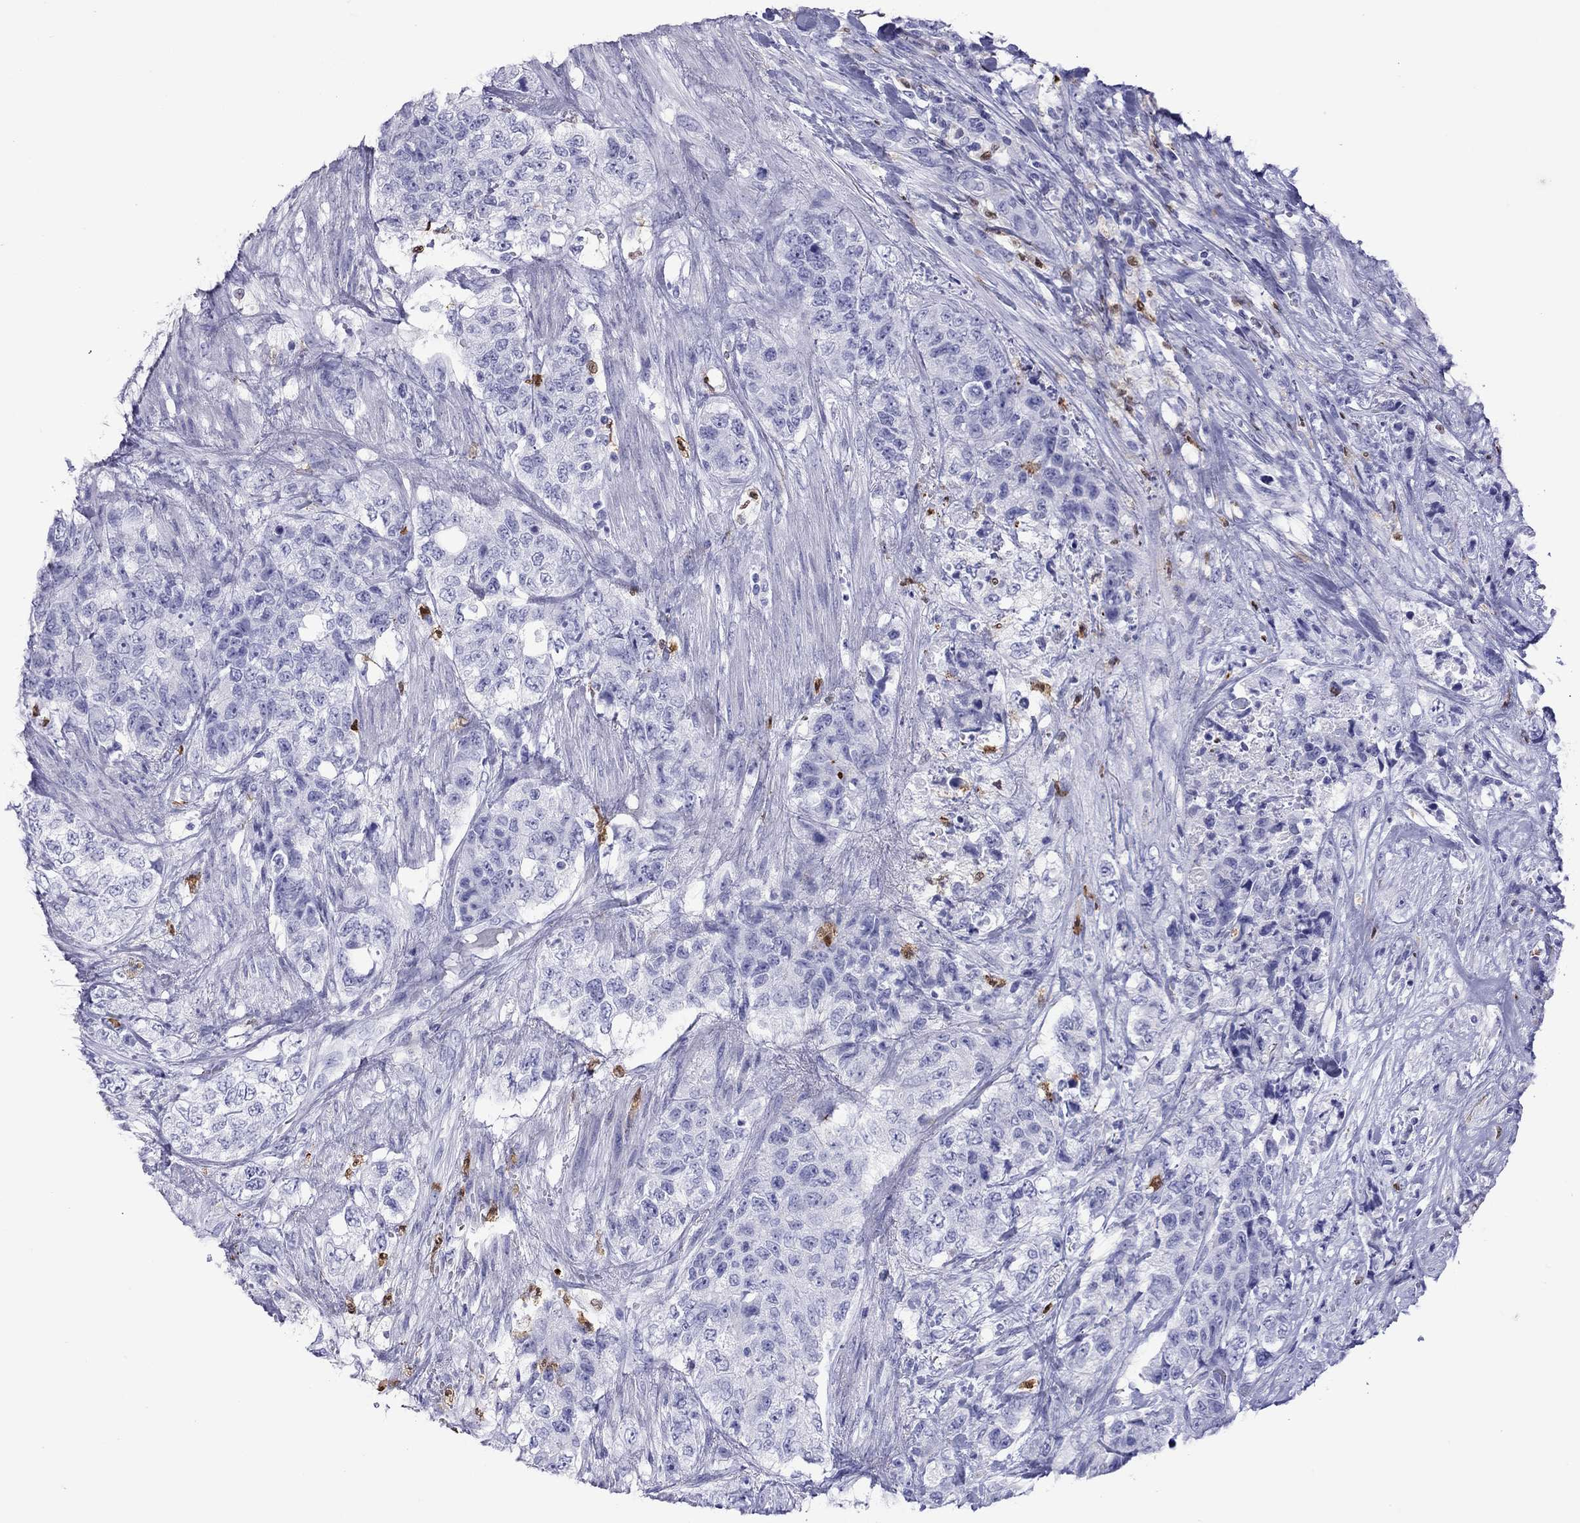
{"staining": {"intensity": "negative", "quantity": "none", "location": "none"}, "tissue": "urothelial cancer", "cell_type": "Tumor cells", "image_type": "cancer", "snomed": [{"axis": "morphology", "description": "Urothelial carcinoma, High grade"}, {"axis": "topography", "description": "Urinary bladder"}], "caption": "Immunohistochemistry (IHC) photomicrograph of neoplastic tissue: human urothelial carcinoma (high-grade) stained with DAB reveals no significant protein staining in tumor cells.", "gene": "SLAMF1", "patient": {"sex": "female", "age": 78}}